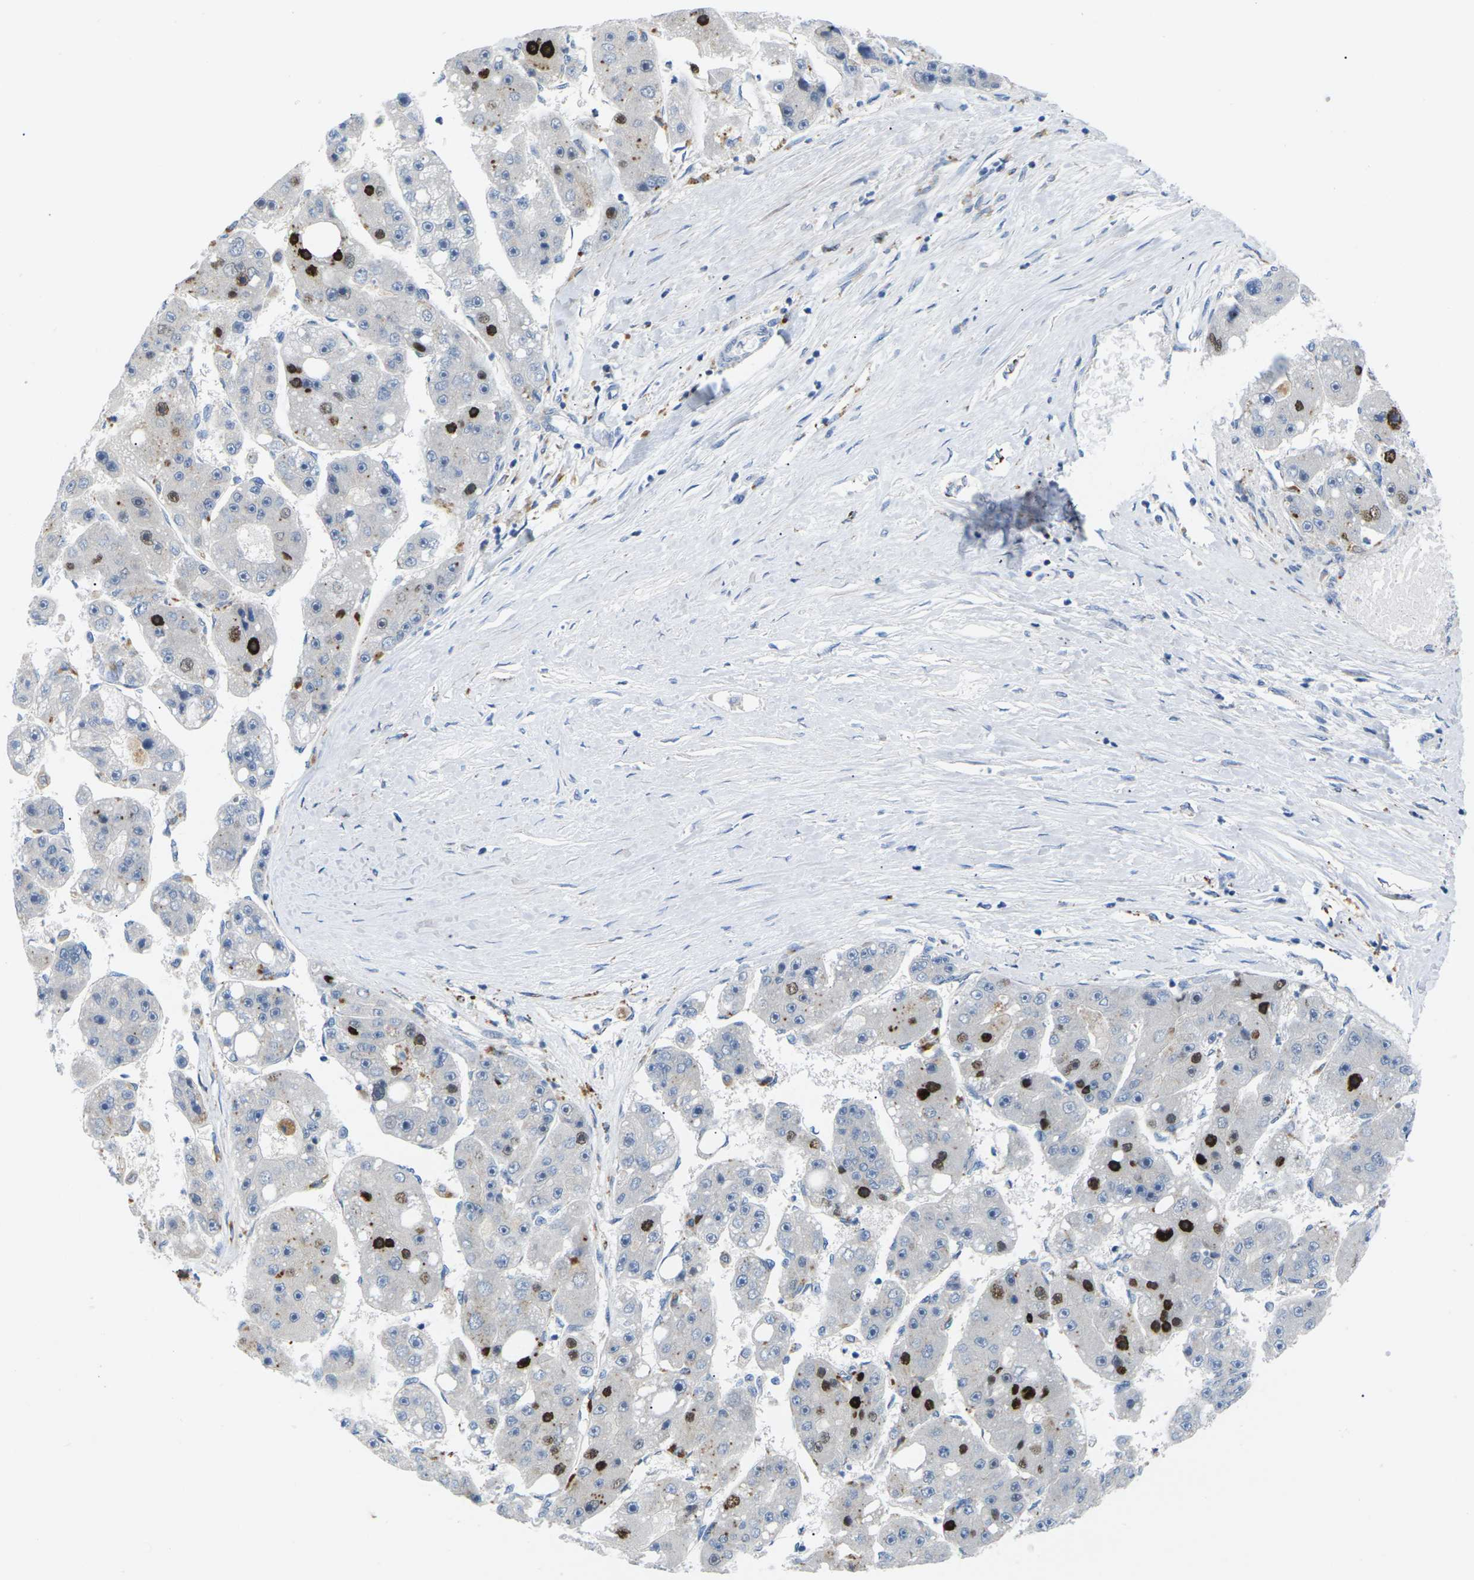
{"staining": {"intensity": "strong", "quantity": "<25%", "location": "nuclear"}, "tissue": "liver cancer", "cell_type": "Tumor cells", "image_type": "cancer", "snomed": [{"axis": "morphology", "description": "Carcinoma, Hepatocellular, NOS"}, {"axis": "topography", "description": "Liver"}], "caption": "The micrograph reveals immunohistochemical staining of liver cancer (hepatocellular carcinoma). There is strong nuclear staining is identified in approximately <25% of tumor cells.", "gene": "RPS6KA3", "patient": {"sex": "female", "age": 61}}